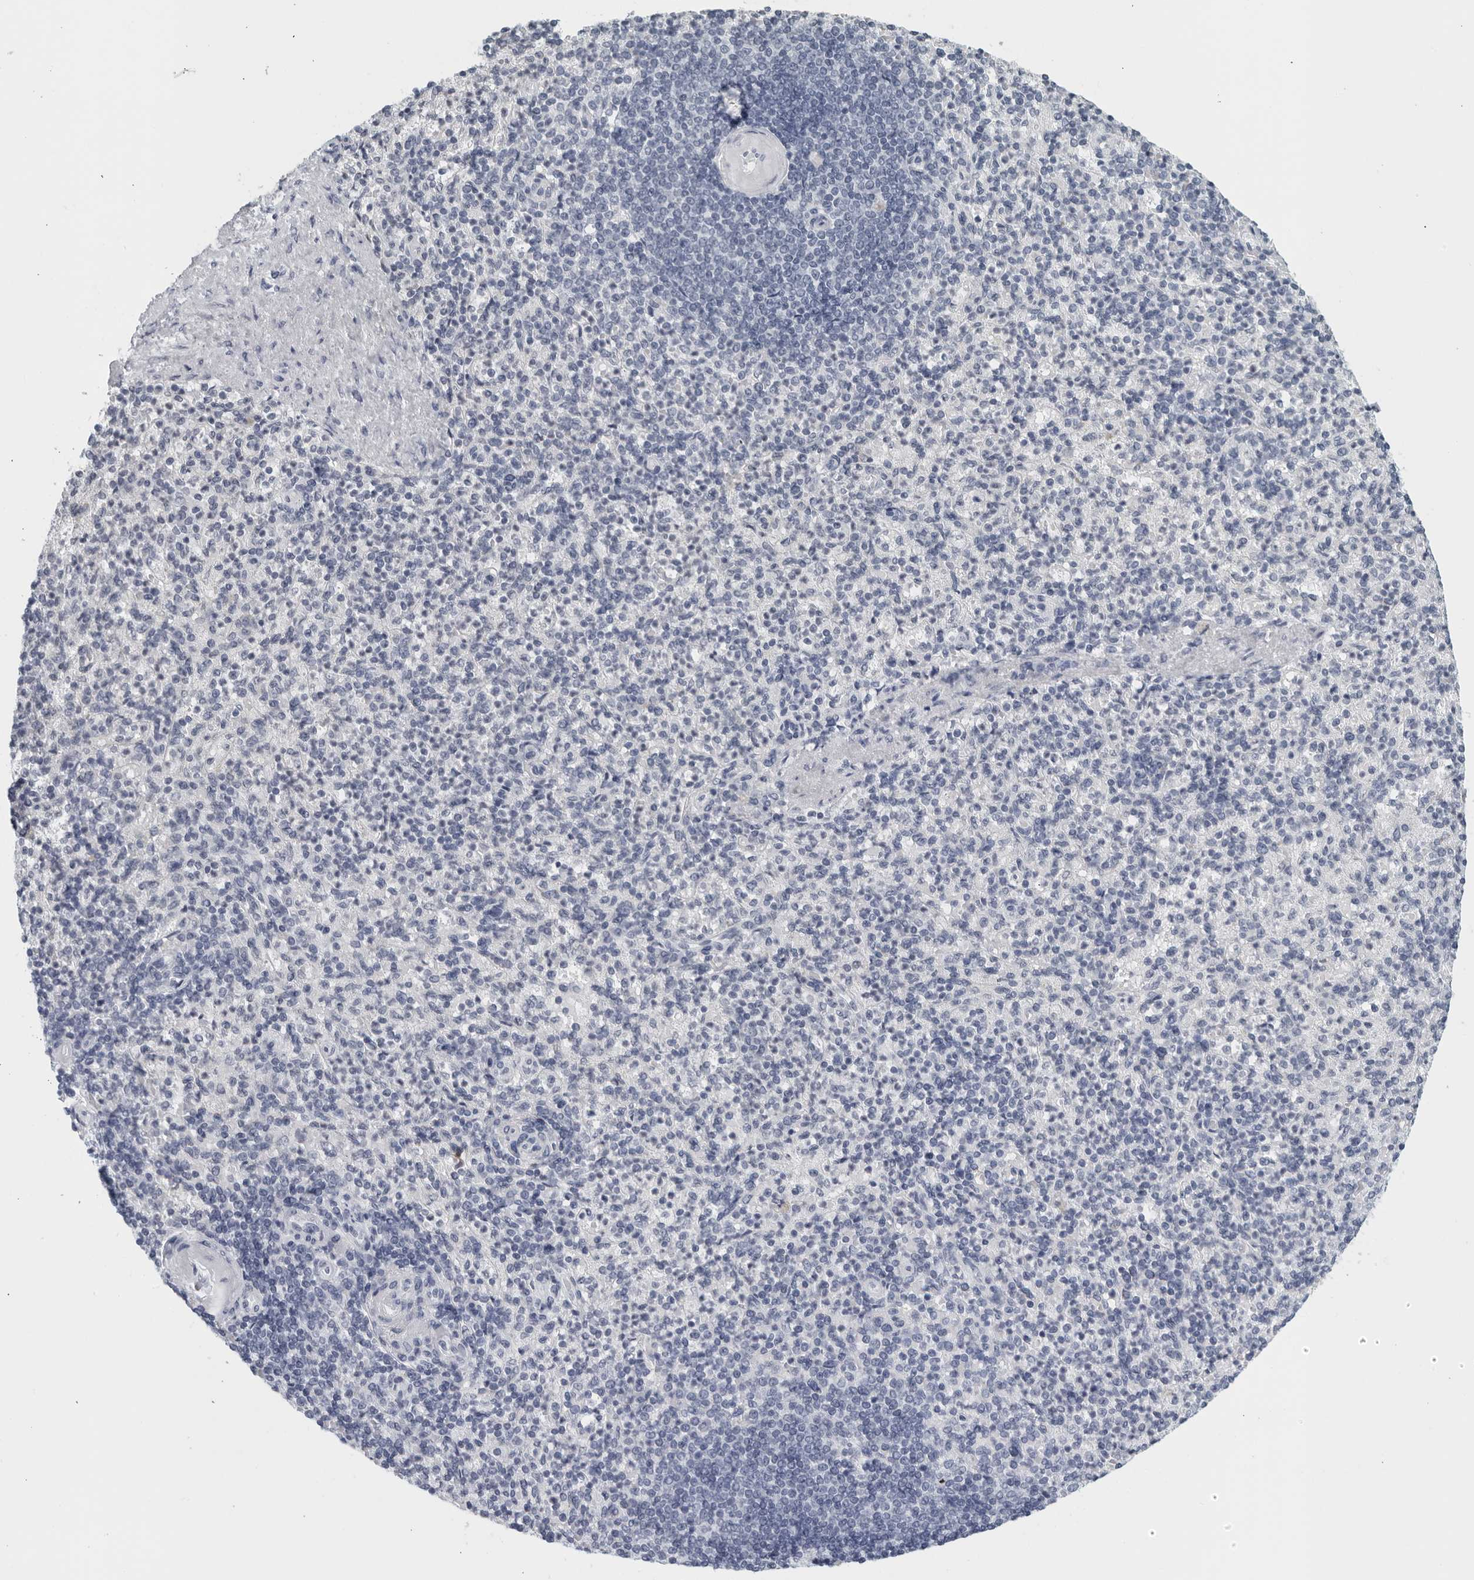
{"staining": {"intensity": "negative", "quantity": "none", "location": "none"}, "tissue": "spleen", "cell_type": "Cells in red pulp", "image_type": "normal", "snomed": [{"axis": "morphology", "description": "Normal tissue, NOS"}, {"axis": "topography", "description": "Spleen"}], "caption": "IHC histopathology image of unremarkable human spleen stained for a protein (brown), which shows no positivity in cells in red pulp.", "gene": "MATN1", "patient": {"sex": "female", "age": 74}}